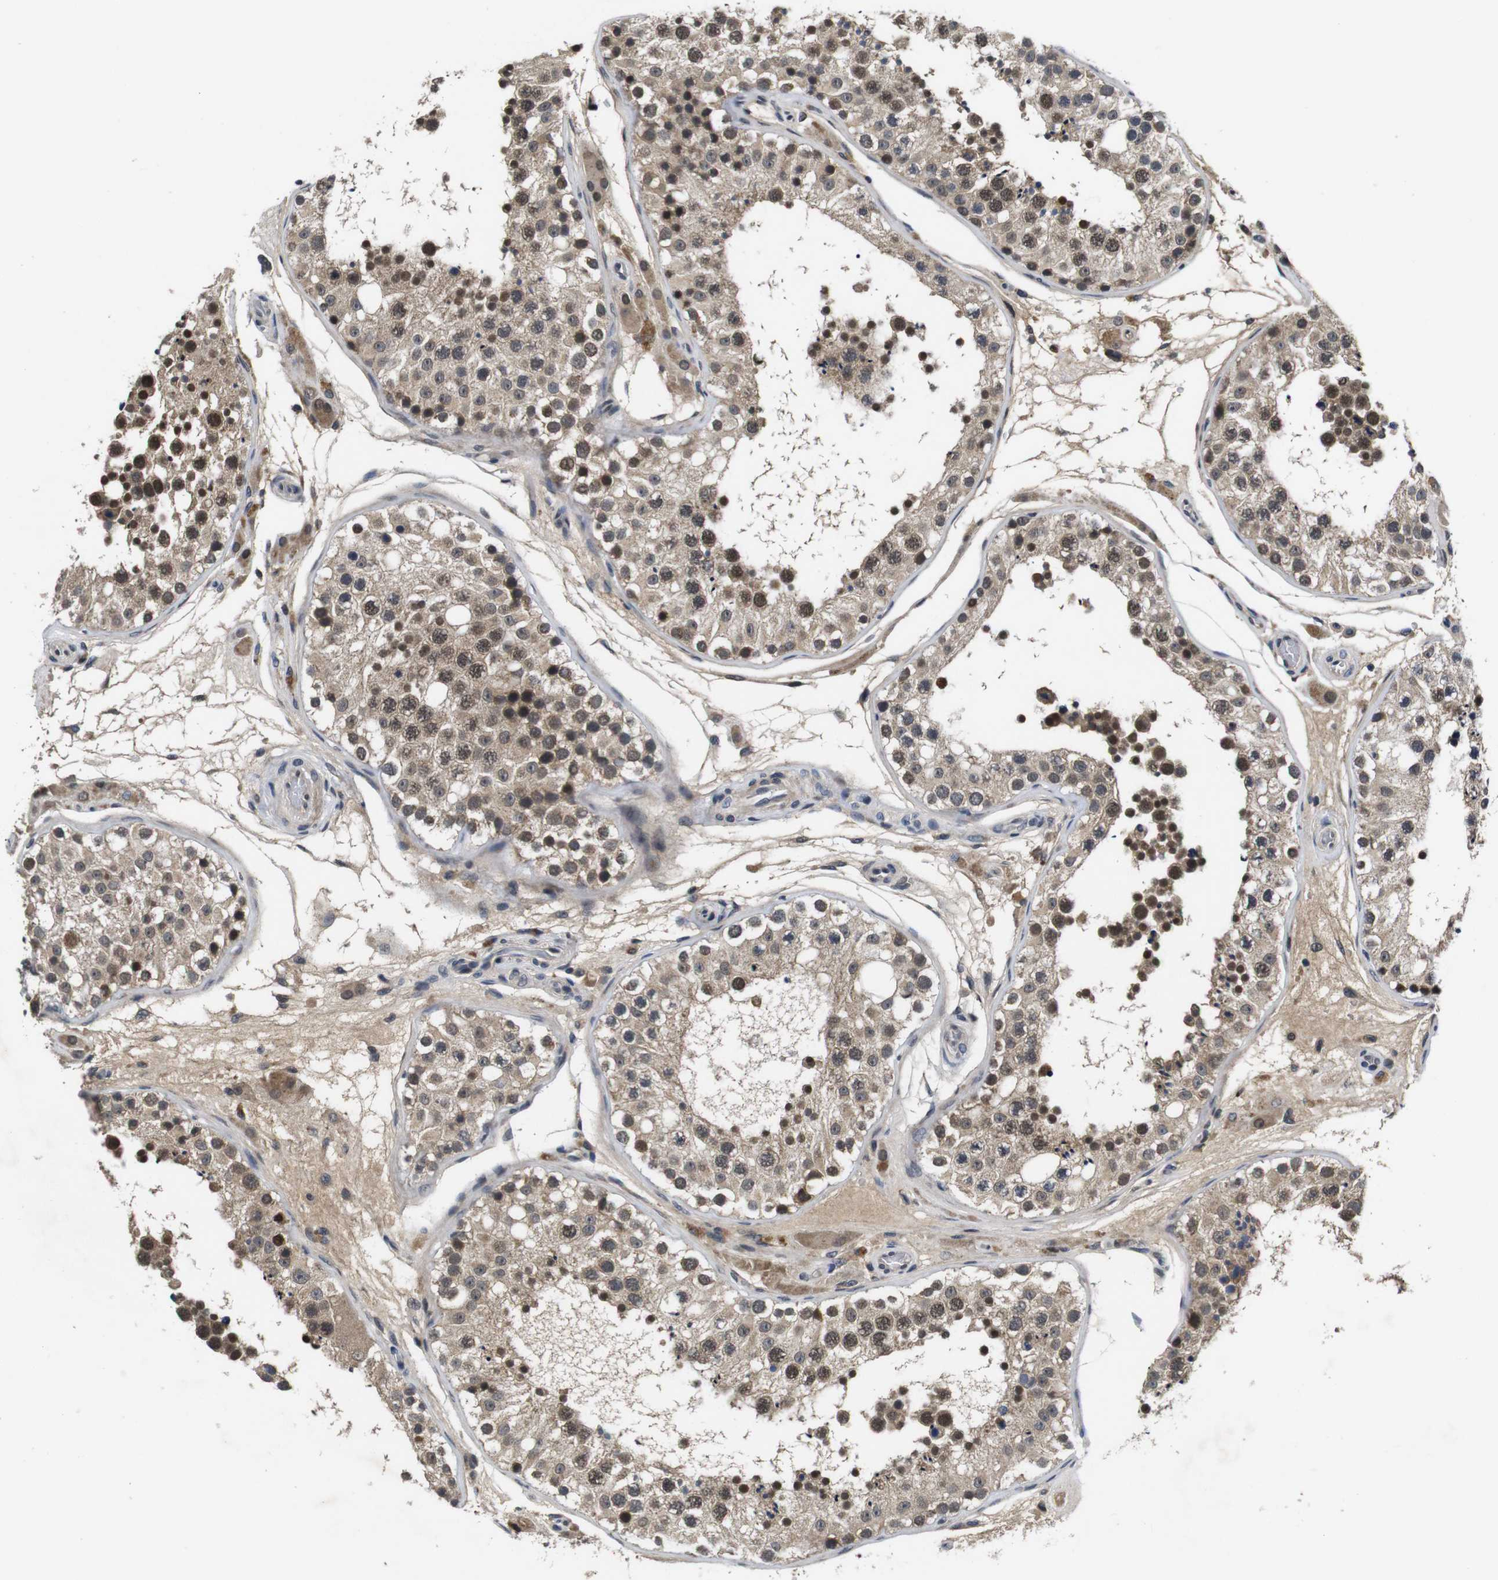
{"staining": {"intensity": "moderate", "quantity": ">75%", "location": "cytoplasmic/membranous,nuclear"}, "tissue": "testis", "cell_type": "Cells in seminiferous ducts", "image_type": "normal", "snomed": [{"axis": "morphology", "description": "Normal tissue, NOS"}, {"axis": "topography", "description": "Testis"}], "caption": "DAB (3,3'-diaminobenzidine) immunohistochemical staining of normal testis demonstrates moderate cytoplasmic/membranous,nuclear protein positivity in about >75% of cells in seminiferous ducts. Nuclei are stained in blue.", "gene": "ZBTB46", "patient": {"sex": "male", "age": 26}}